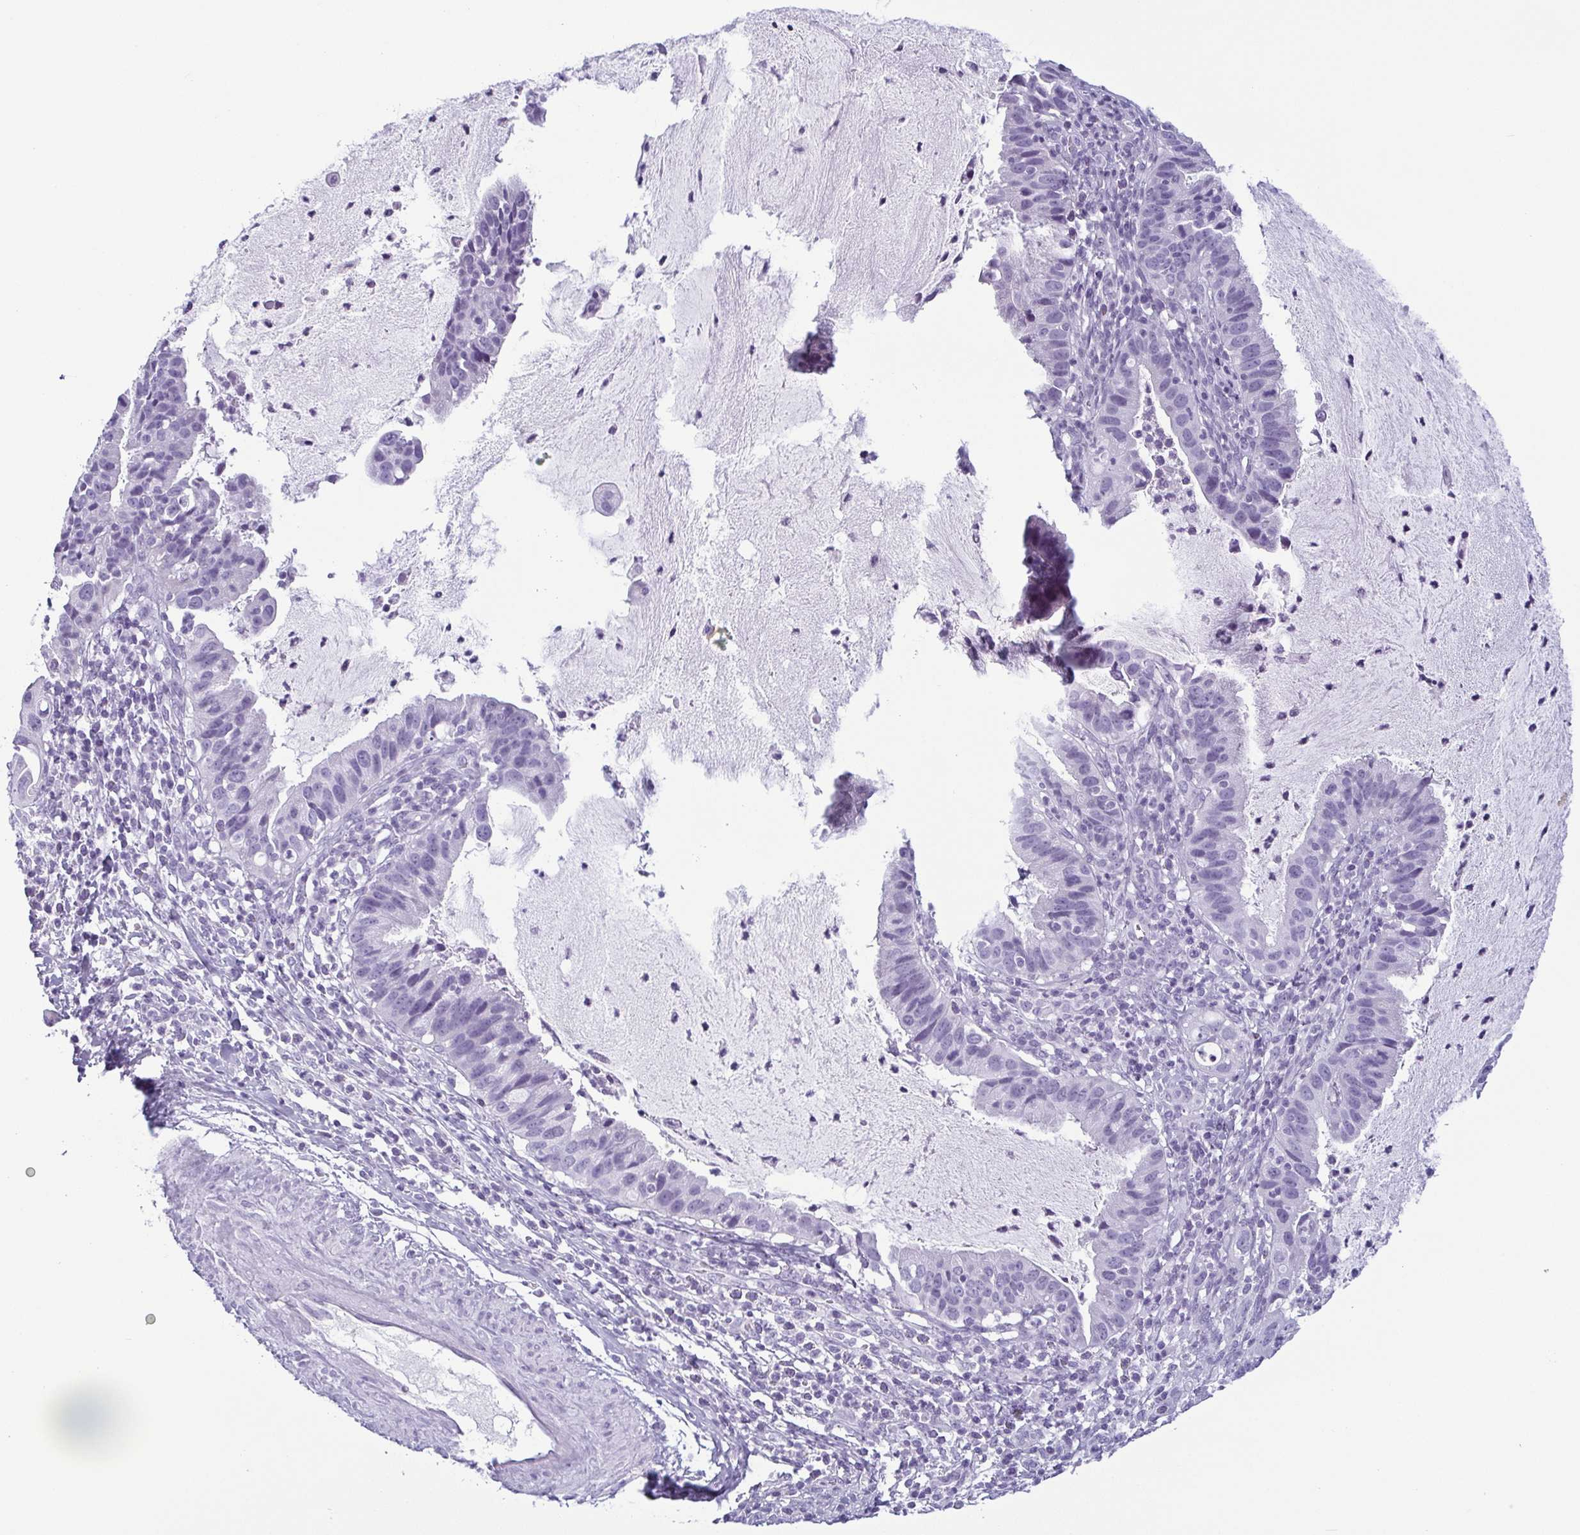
{"staining": {"intensity": "negative", "quantity": "none", "location": "none"}, "tissue": "cervical cancer", "cell_type": "Tumor cells", "image_type": "cancer", "snomed": [{"axis": "morphology", "description": "Adenocarcinoma, NOS"}, {"axis": "topography", "description": "Cervix"}], "caption": "The micrograph shows no significant positivity in tumor cells of adenocarcinoma (cervical). (Immunohistochemistry, brightfield microscopy, high magnification).", "gene": "KRT78", "patient": {"sex": "female", "age": 34}}